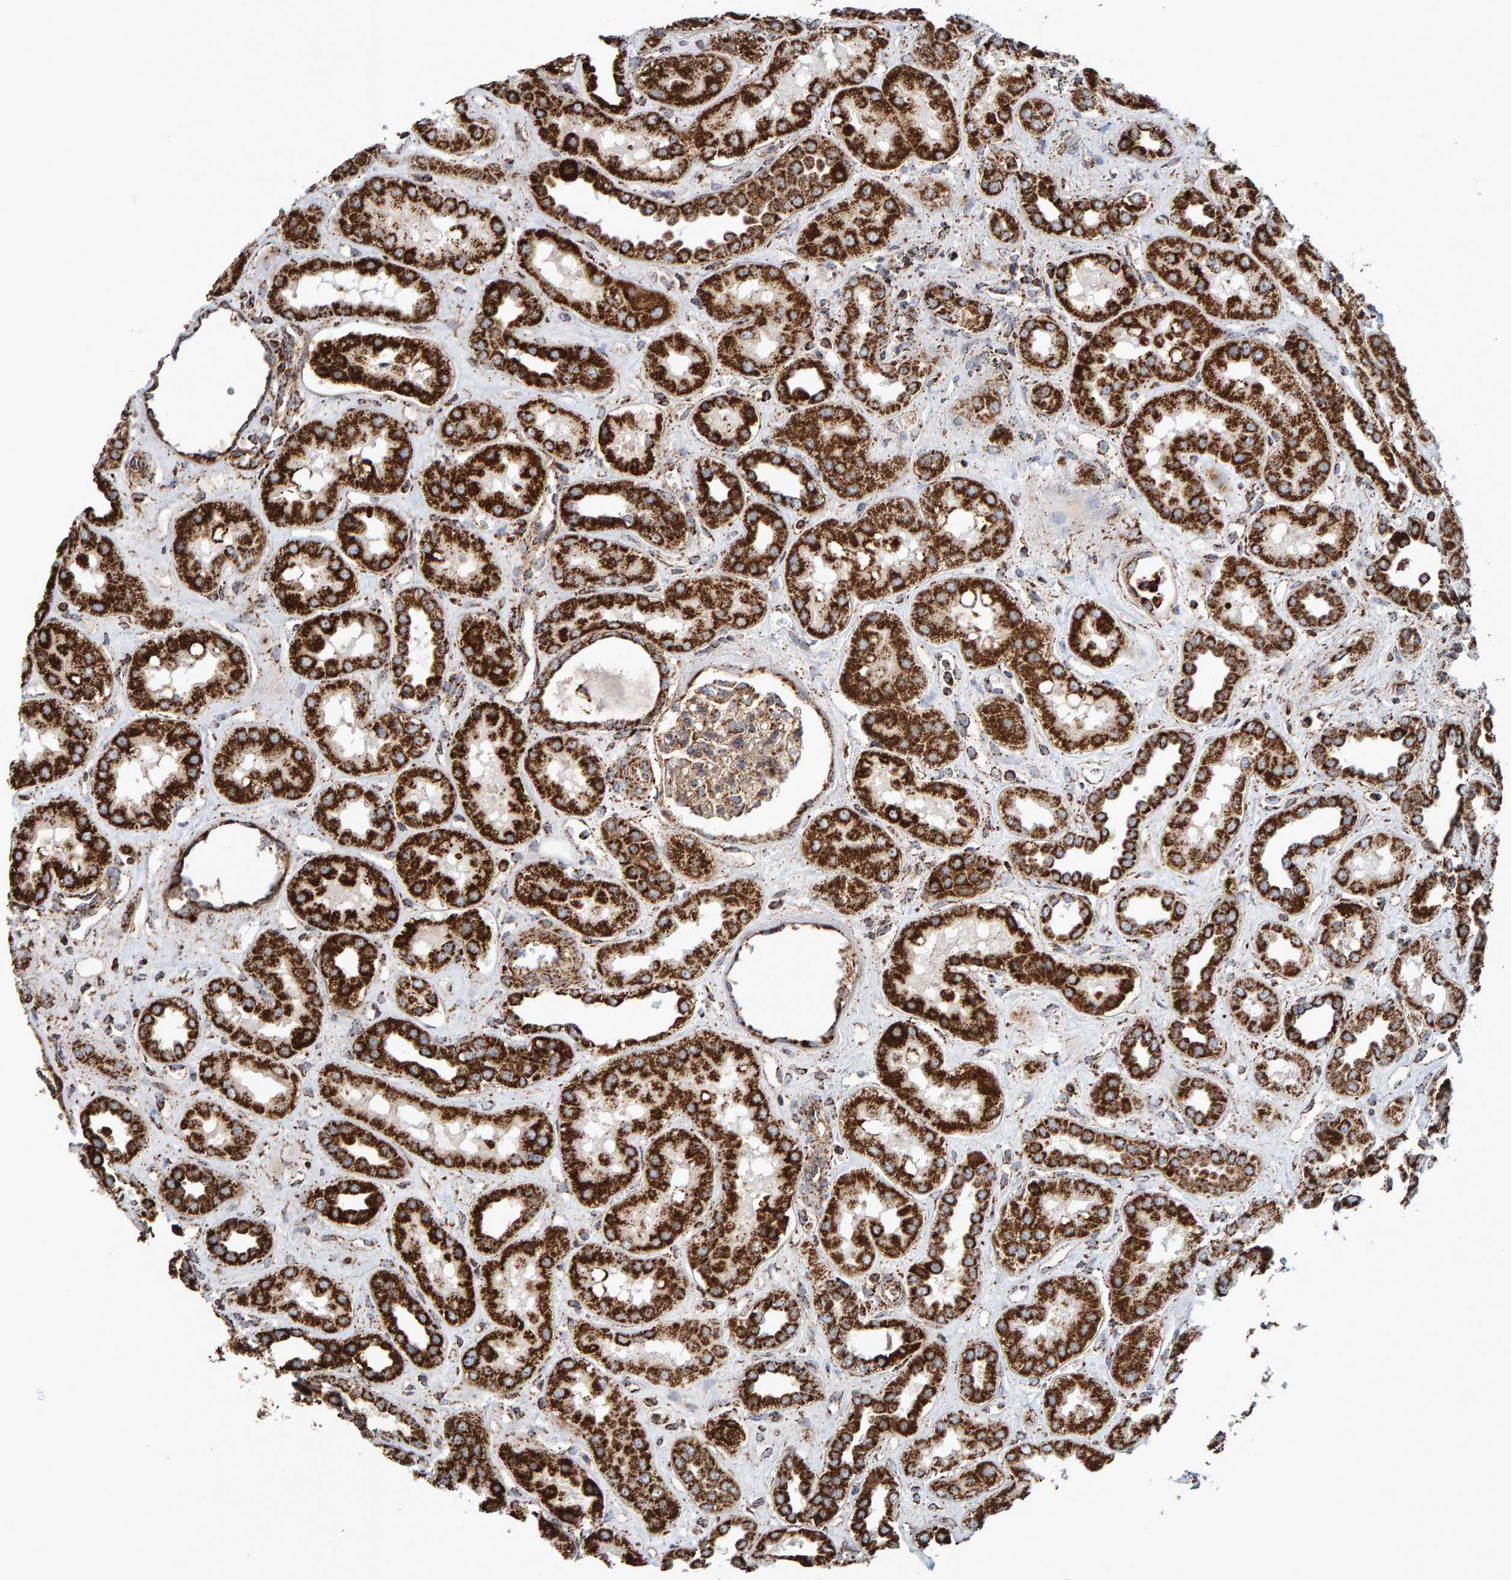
{"staining": {"intensity": "moderate", "quantity": "25%-75%", "location": "cytoplasmic/membranous"}, "tissue": "kidney", "cell_type": "Cells in glomeruli", "image_type": "normal", "snomed": [{"axis": "morphology", "description": "Normal tissue, NOS"}, {"axis": "topography", "description": "Kidney"}], "caption": "A high-resolution photomicrograph shows immunohistochemistry staining of benign kidney, which exhibits moderate cytoplasmic/membranous positivity in approximately 25%-75% of cells in glomeruli.", "gene": "MRPL45", "patient": {"sex": "male", "age": 59}}